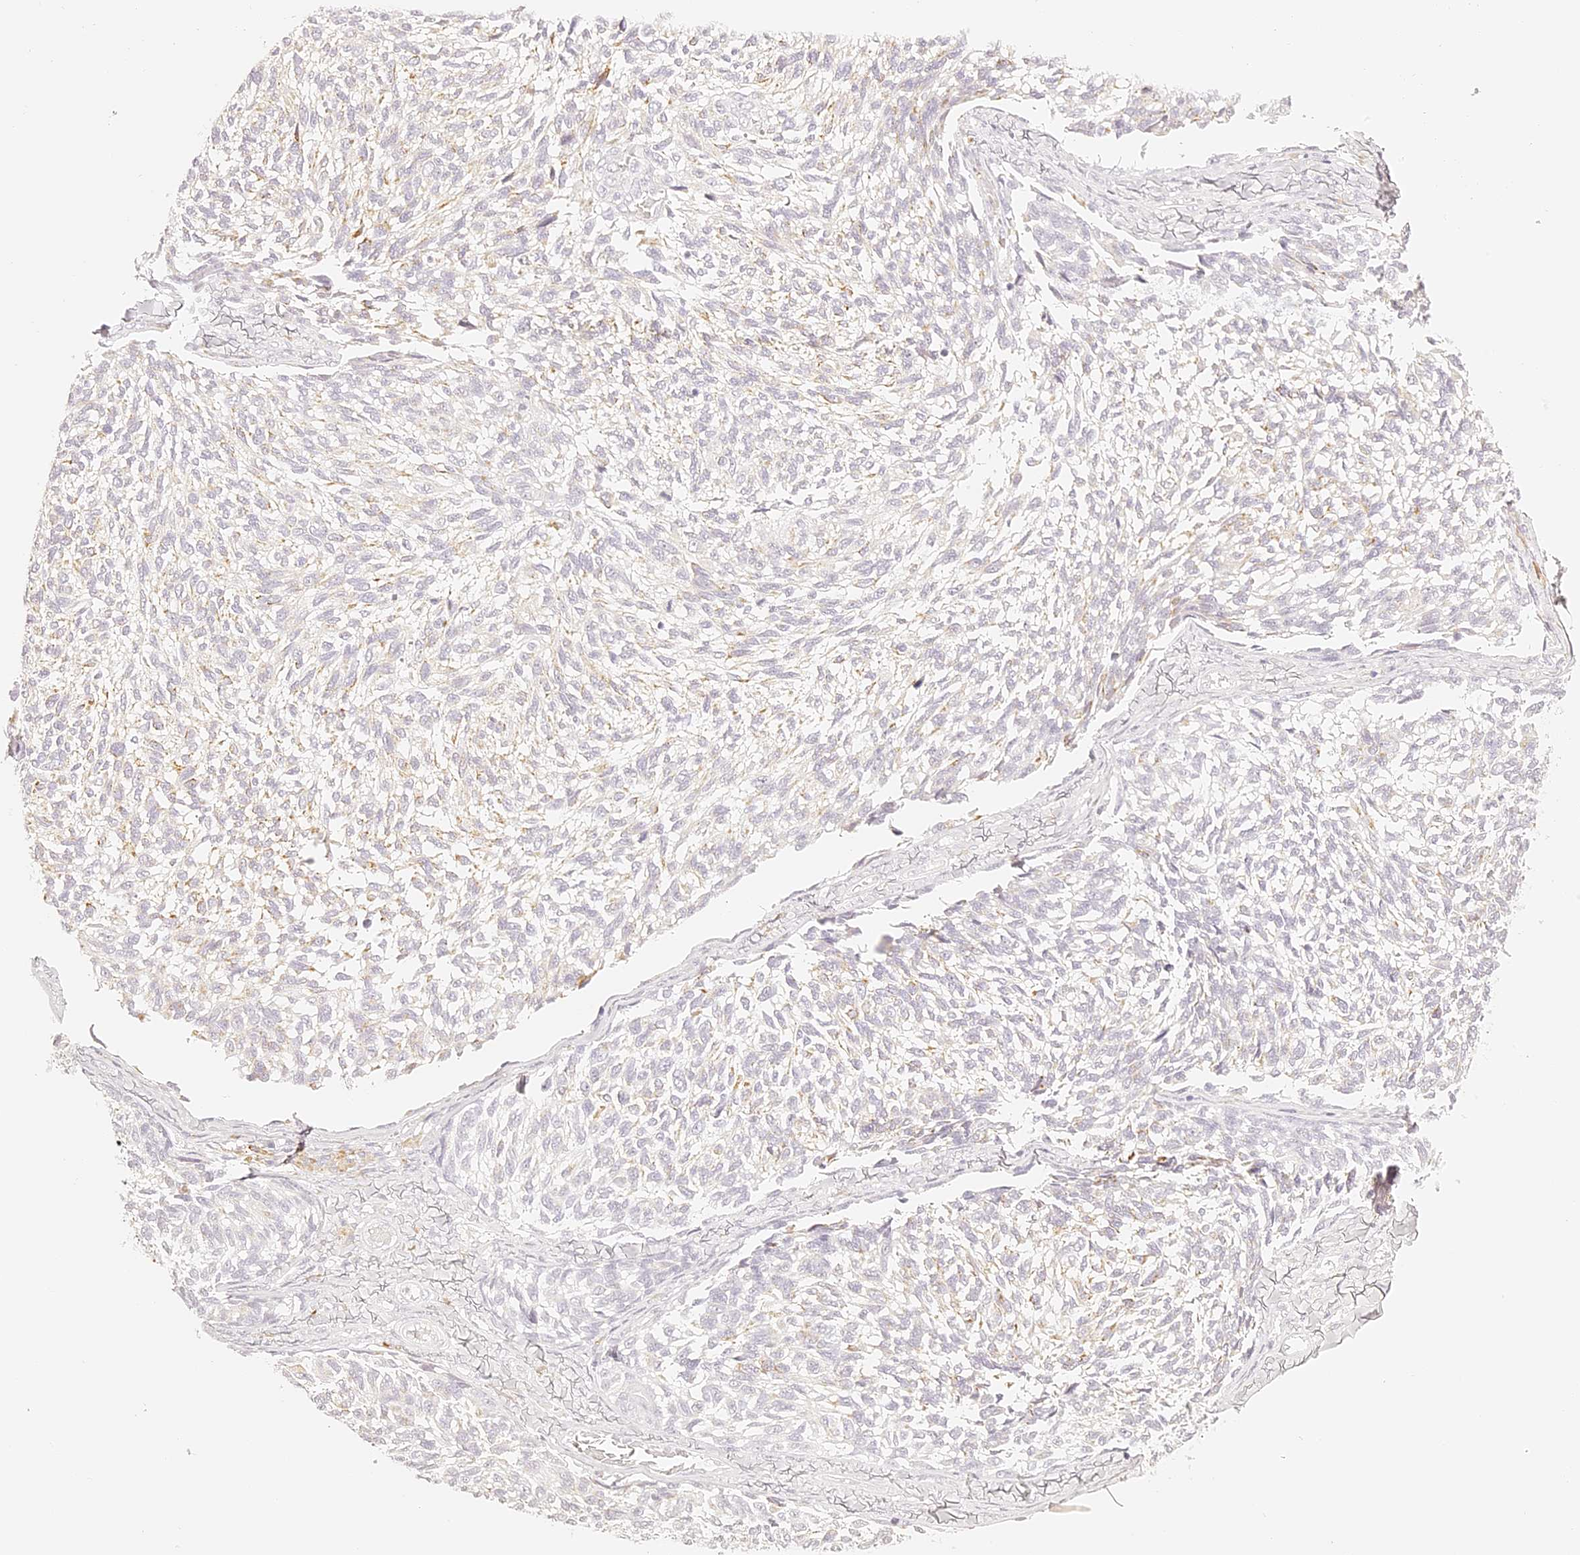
{"staining": {"intensity": "negative", "quantity": "none", "location": "none"}, "tissue": "melanoma", "cell_type": "Tumor cells", "image_type": "cancer", "snomed": [{"axis": "morphology", "description": "Malignant melanoma, NOS"}, {"axis": "topography", "description": "Skin"}], "caption": "The histopathology image exhibits no significant staining in tumor cells of malignant melanoma.", "gene": "TRIM45", "patient": {"sex": "female", "age": 73}}